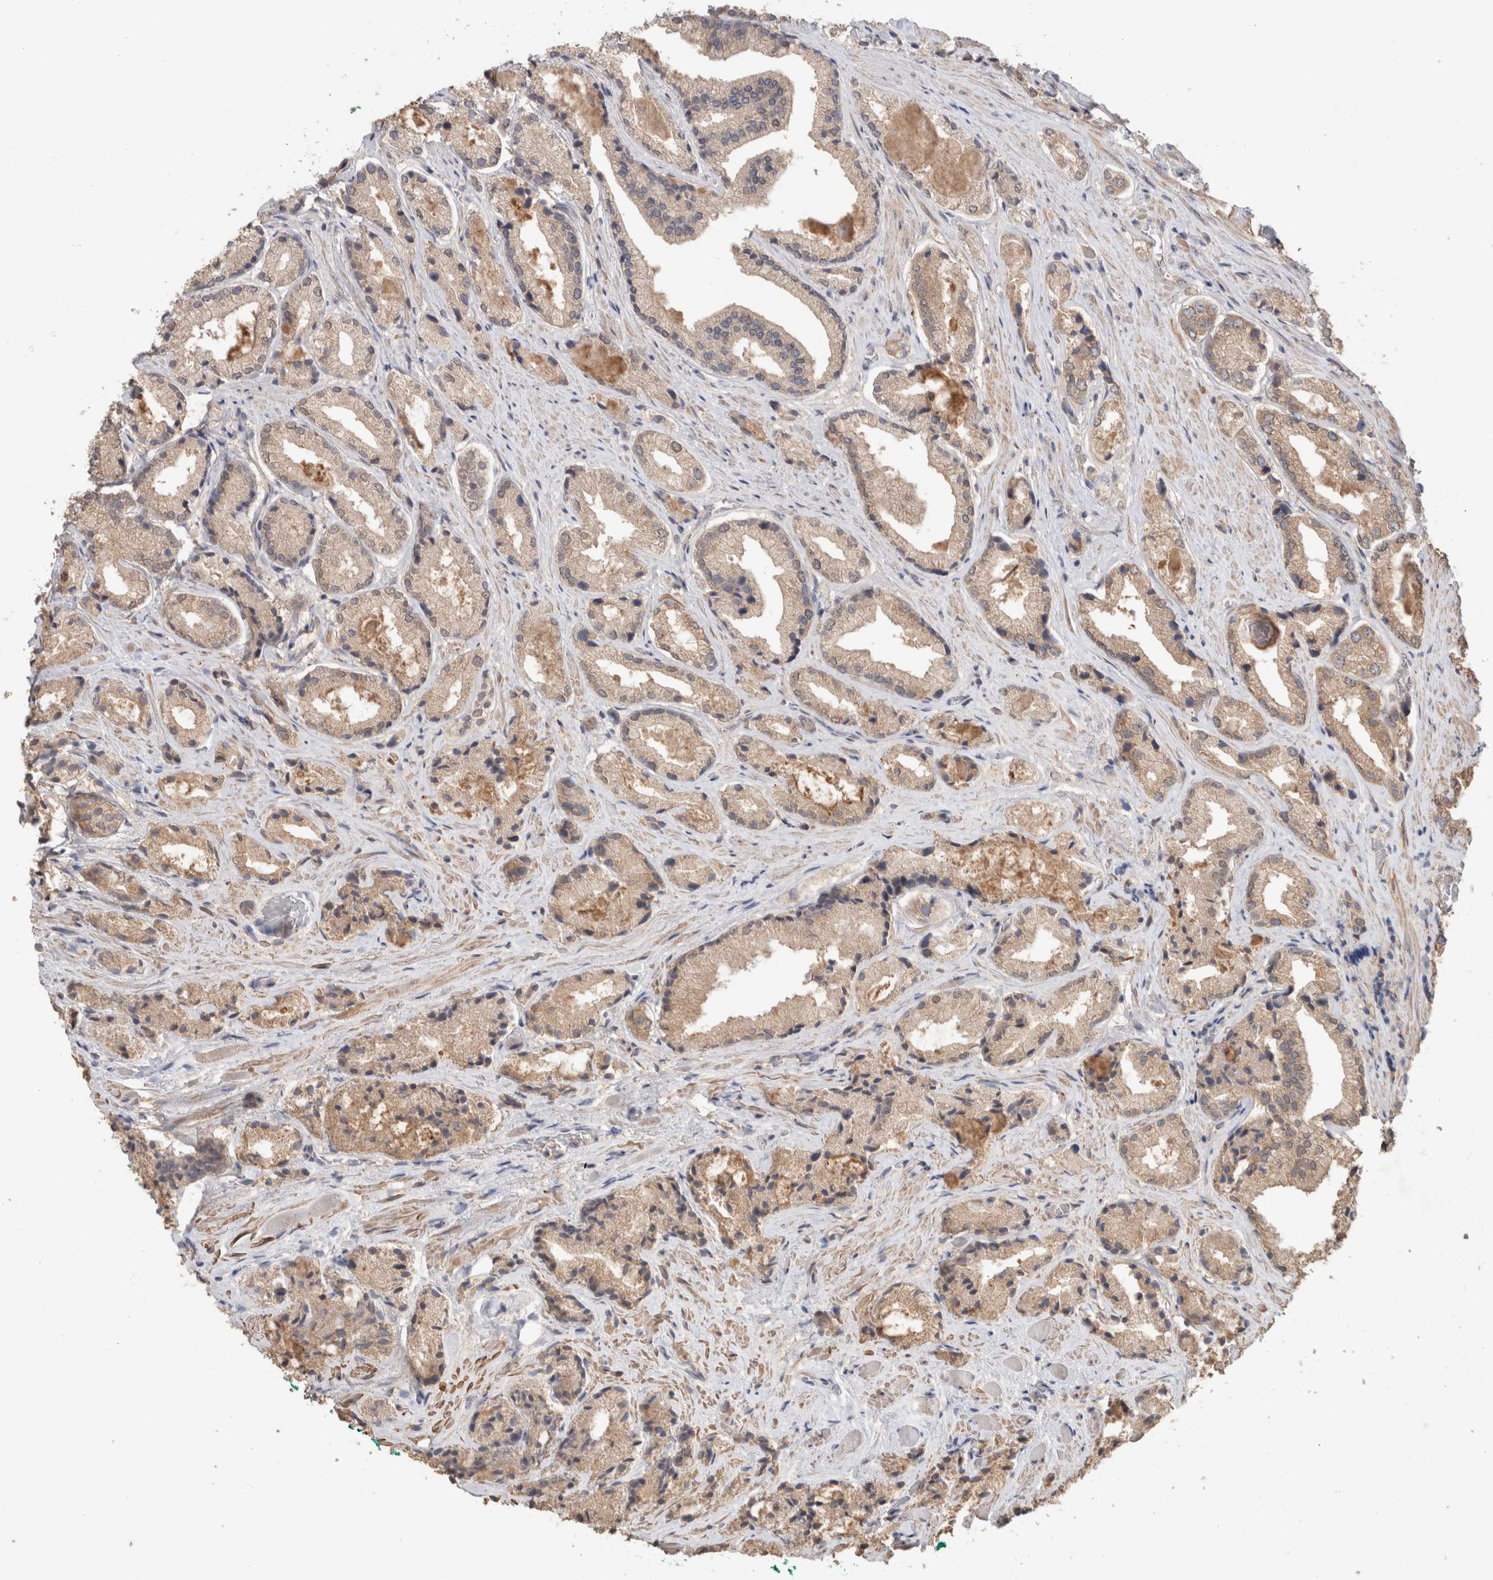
{"staining": {"intensity": "weak", "quantity": ">75%", "location": "cytoplasmic/membranous"}, "tissue": "prostate cancer", "cell_type": "Tumor cells", "image_type": "cancer", "snomed": [{"axis": "morphology", "description": "Adenocarcinoma, Low grade"}, {"axis": "topography", "description": "Prostate"}], "caption": "An image showing weak cytoplasmic/membranous staining in about >75% of tumor cells in prostate cancer (adenocarcinoma (low-grade)), as visualized by brown immunohistochemical staining.", "gene": "RAB14", "patient": {"sex": "male", "age": 62}}